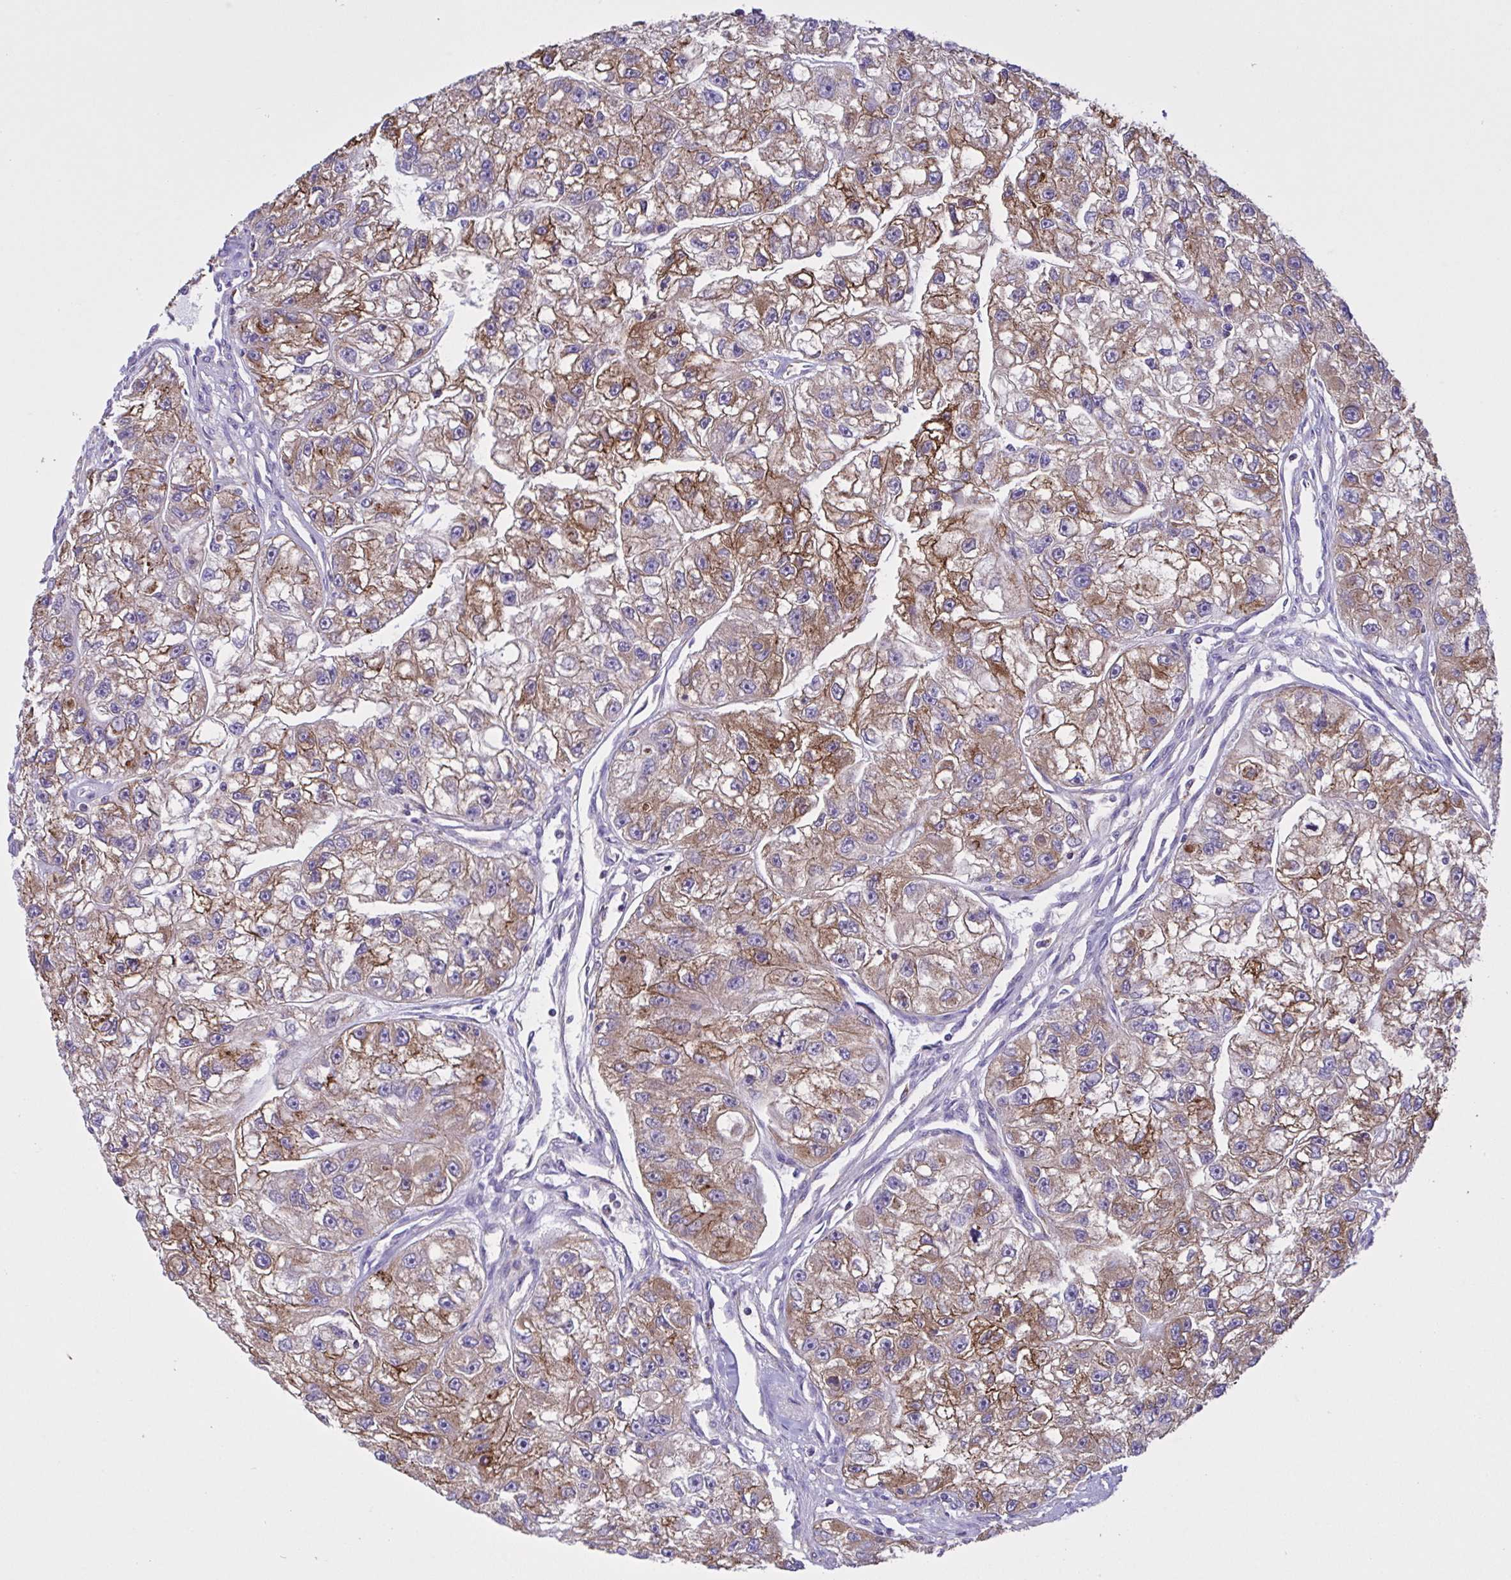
{"staining": {"intensity": "moderate", "quantity": ">75%", "location": "cytoplasmic/membranous"}, "tissue": "renal cancer", "cell_type": "Tumor cells", "image_type": "cancer", "snomed": [{"axis": "morphology", "description": "Adenocarcinoma, NOS"}, {"axis": "topography", "description": "Kidney"}], "caption": "This is a micrograph of IHC staining of renal cancer, which shows moderate positivity in the cytoplasmic/membranous of tumor cells.", "gene": "OR51M1", "patient": {"sex": "male", "age": 63}}